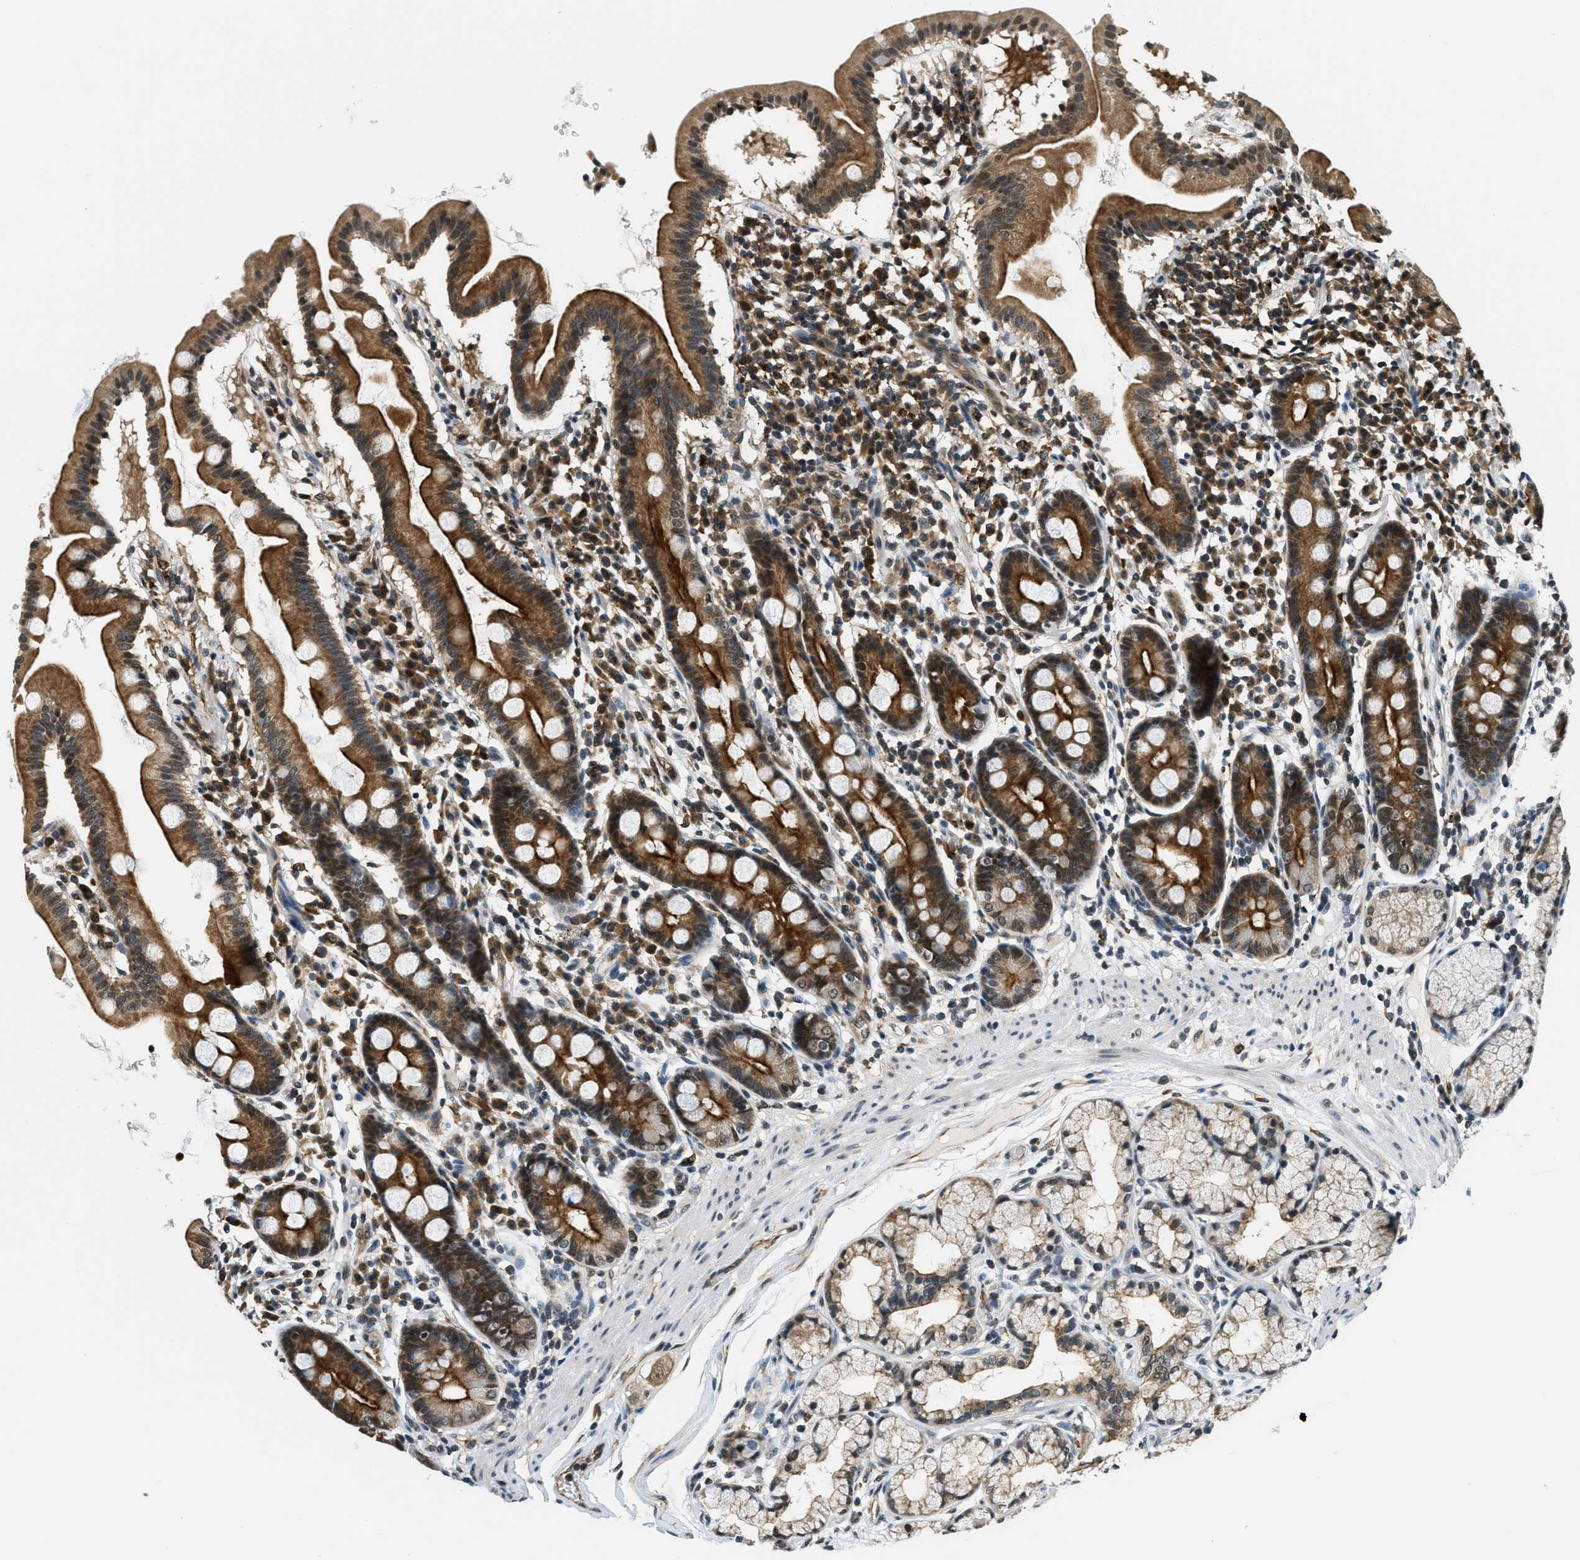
{"staining": {"intensity": "strong", "quantity": ">75%", "location": "cytoplasmic/membranous"}, "tissue": "duodenum", "cell_type": "Glandular cells", "image_type": "normal", "snomed": [{"axis": "morphology", "description": "Normal tissue, NOS"}, {"axis": "topography", "description": "Duodenum"}], "caption": "Immunohistochemical staining of benign human duodenum displays strong cytoplasmic/membranous protein staining in about >75% of glandular cells. The staining was performed using DAB, with brown indicating positive protein expression. Nuclei are stained blue with hematoxylin.", "gene": "RAB11FIP1", "patient": {"sex": "male", "age": 50}}